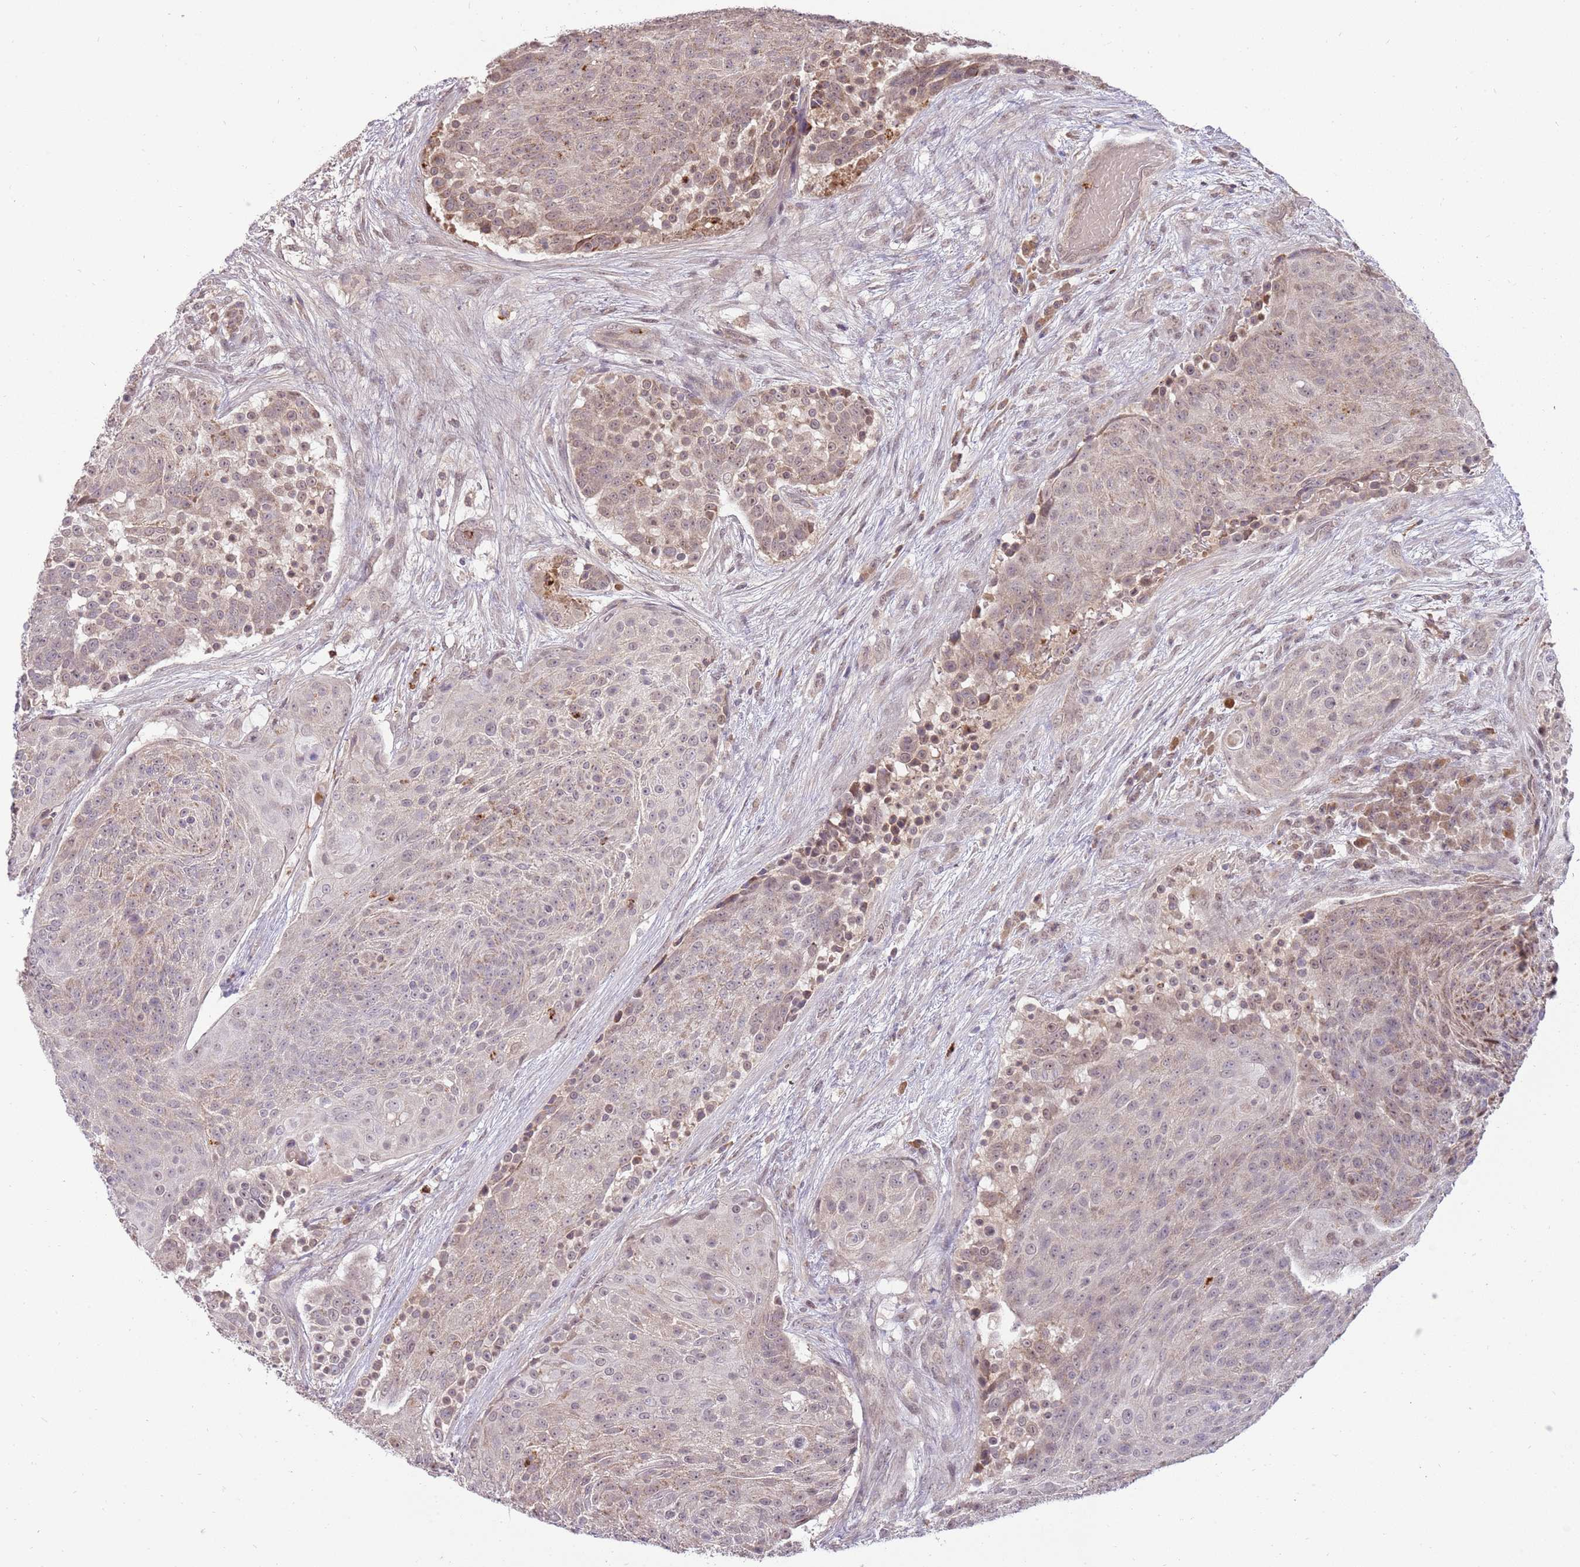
{"staining": {"intensity": "moderate", "quantity": "25%-75%", "location": "cytoplasmic/membranous,nuclear"}, "tissue": "urothelial cancer", "cell_type": "Tumor cells", "image_type": "cancer", "snomed": [{"axis": "morphology", "description": "Urothelial carcinoma, High grade"}, {"axis": "topography", "description": "Urinary bladder"}], "caption": "Moderate cytoplasmic/membranous and nuclear expression is identified in about 25%-75% of tumor cells in urothelial cancer.", "gene": "NBPF6", "patient": {"sex": "female", "age": 63}}